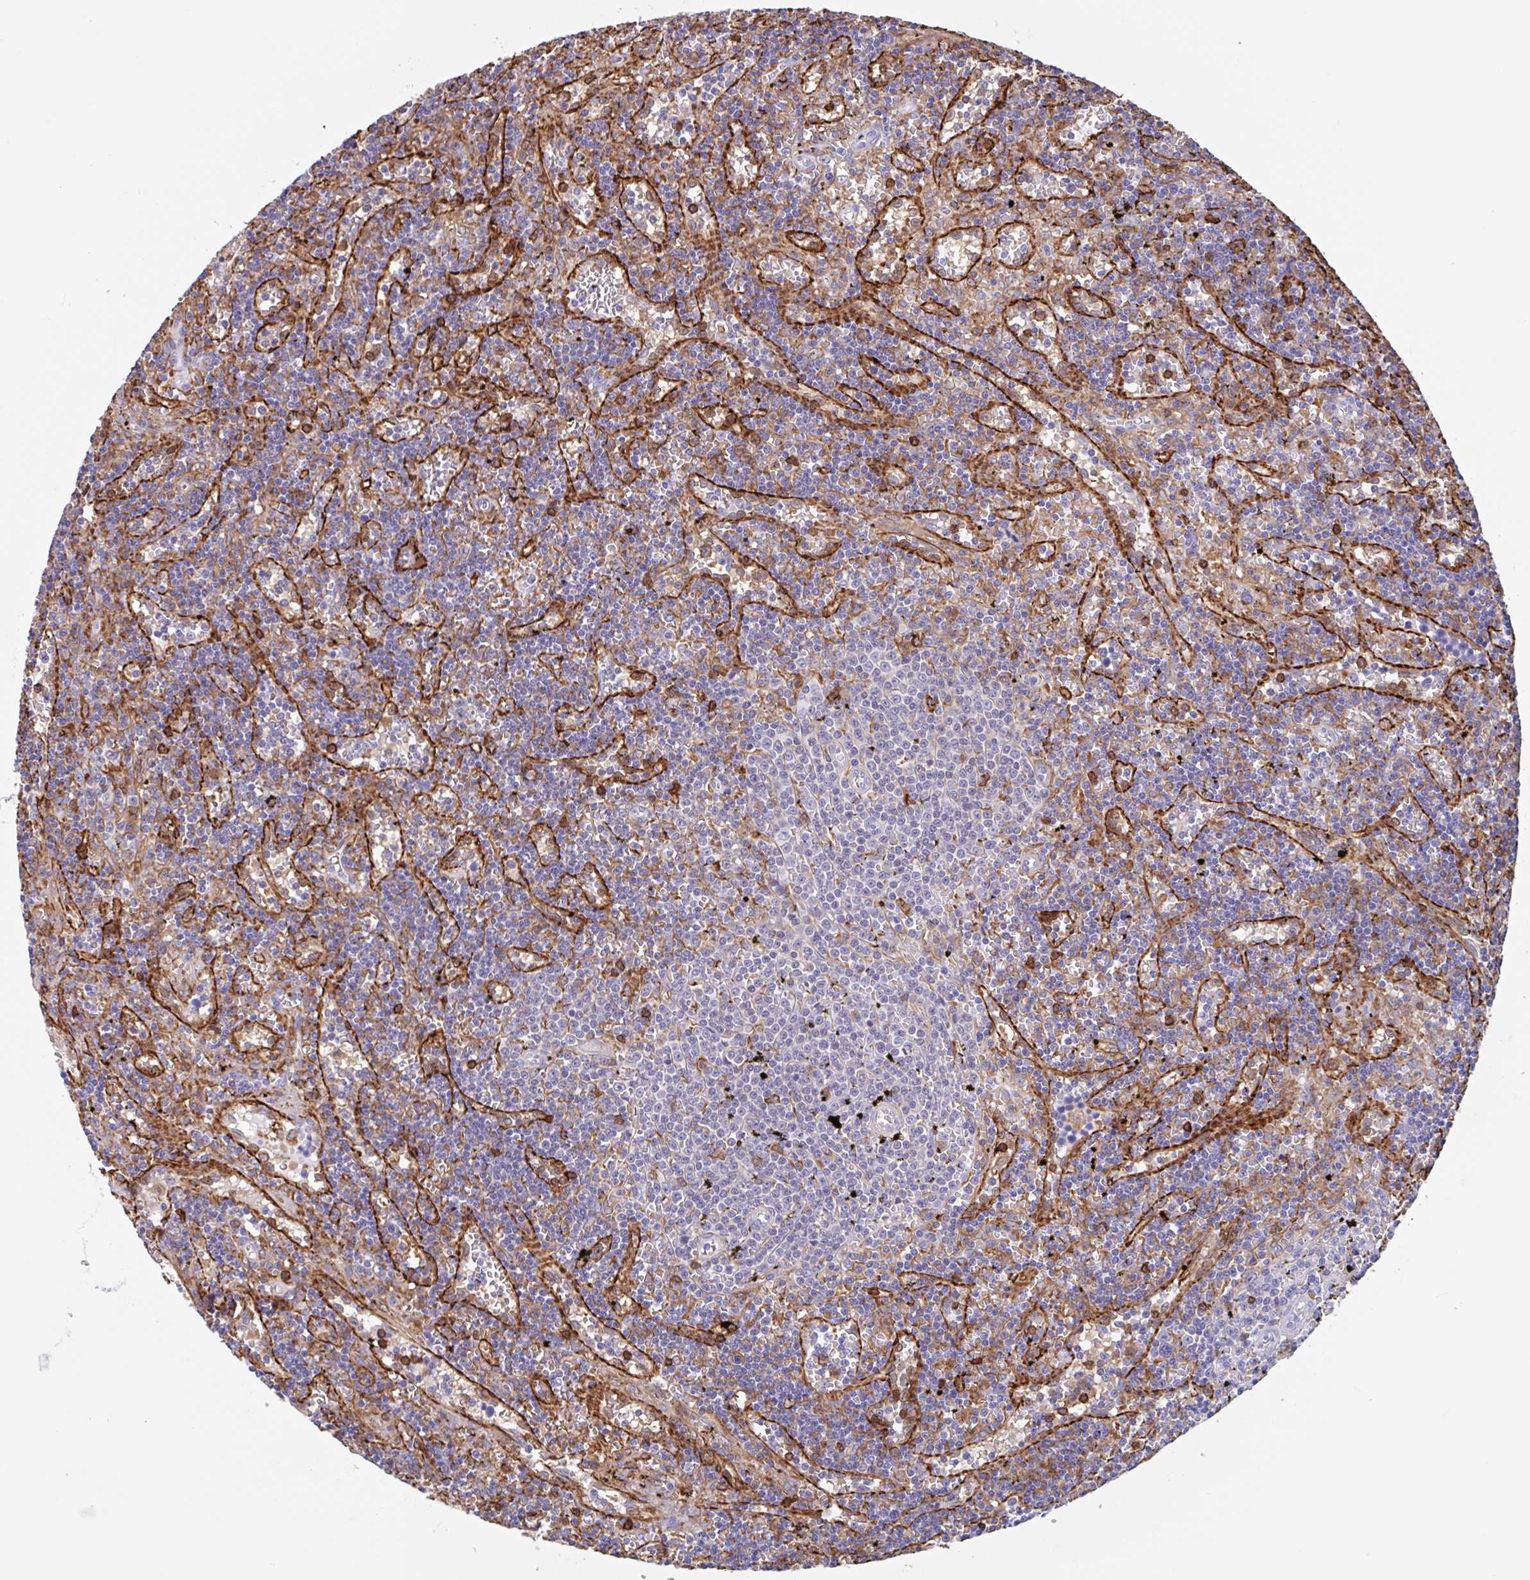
{"staining": {"intensity": "negative", "quantity": "none", "location": "none"}, "tissue": "lymphoma", "cell_type": "Tumor cells", "image_type": "cancer", "snomed": [{"axis": "morphology", "description": "Malignant lymphoma, non-Hodgkin's type, Low grade"}, {"axis": "topography", "description": "Spleen"}], "caption": "High power microscopy photomicrograph of an IHC photomicrograph of lymphoma, revealing no significant staining in tumor cells.", "gene": "EFHD1", "patient": {"sex": "male", "age": 60}}